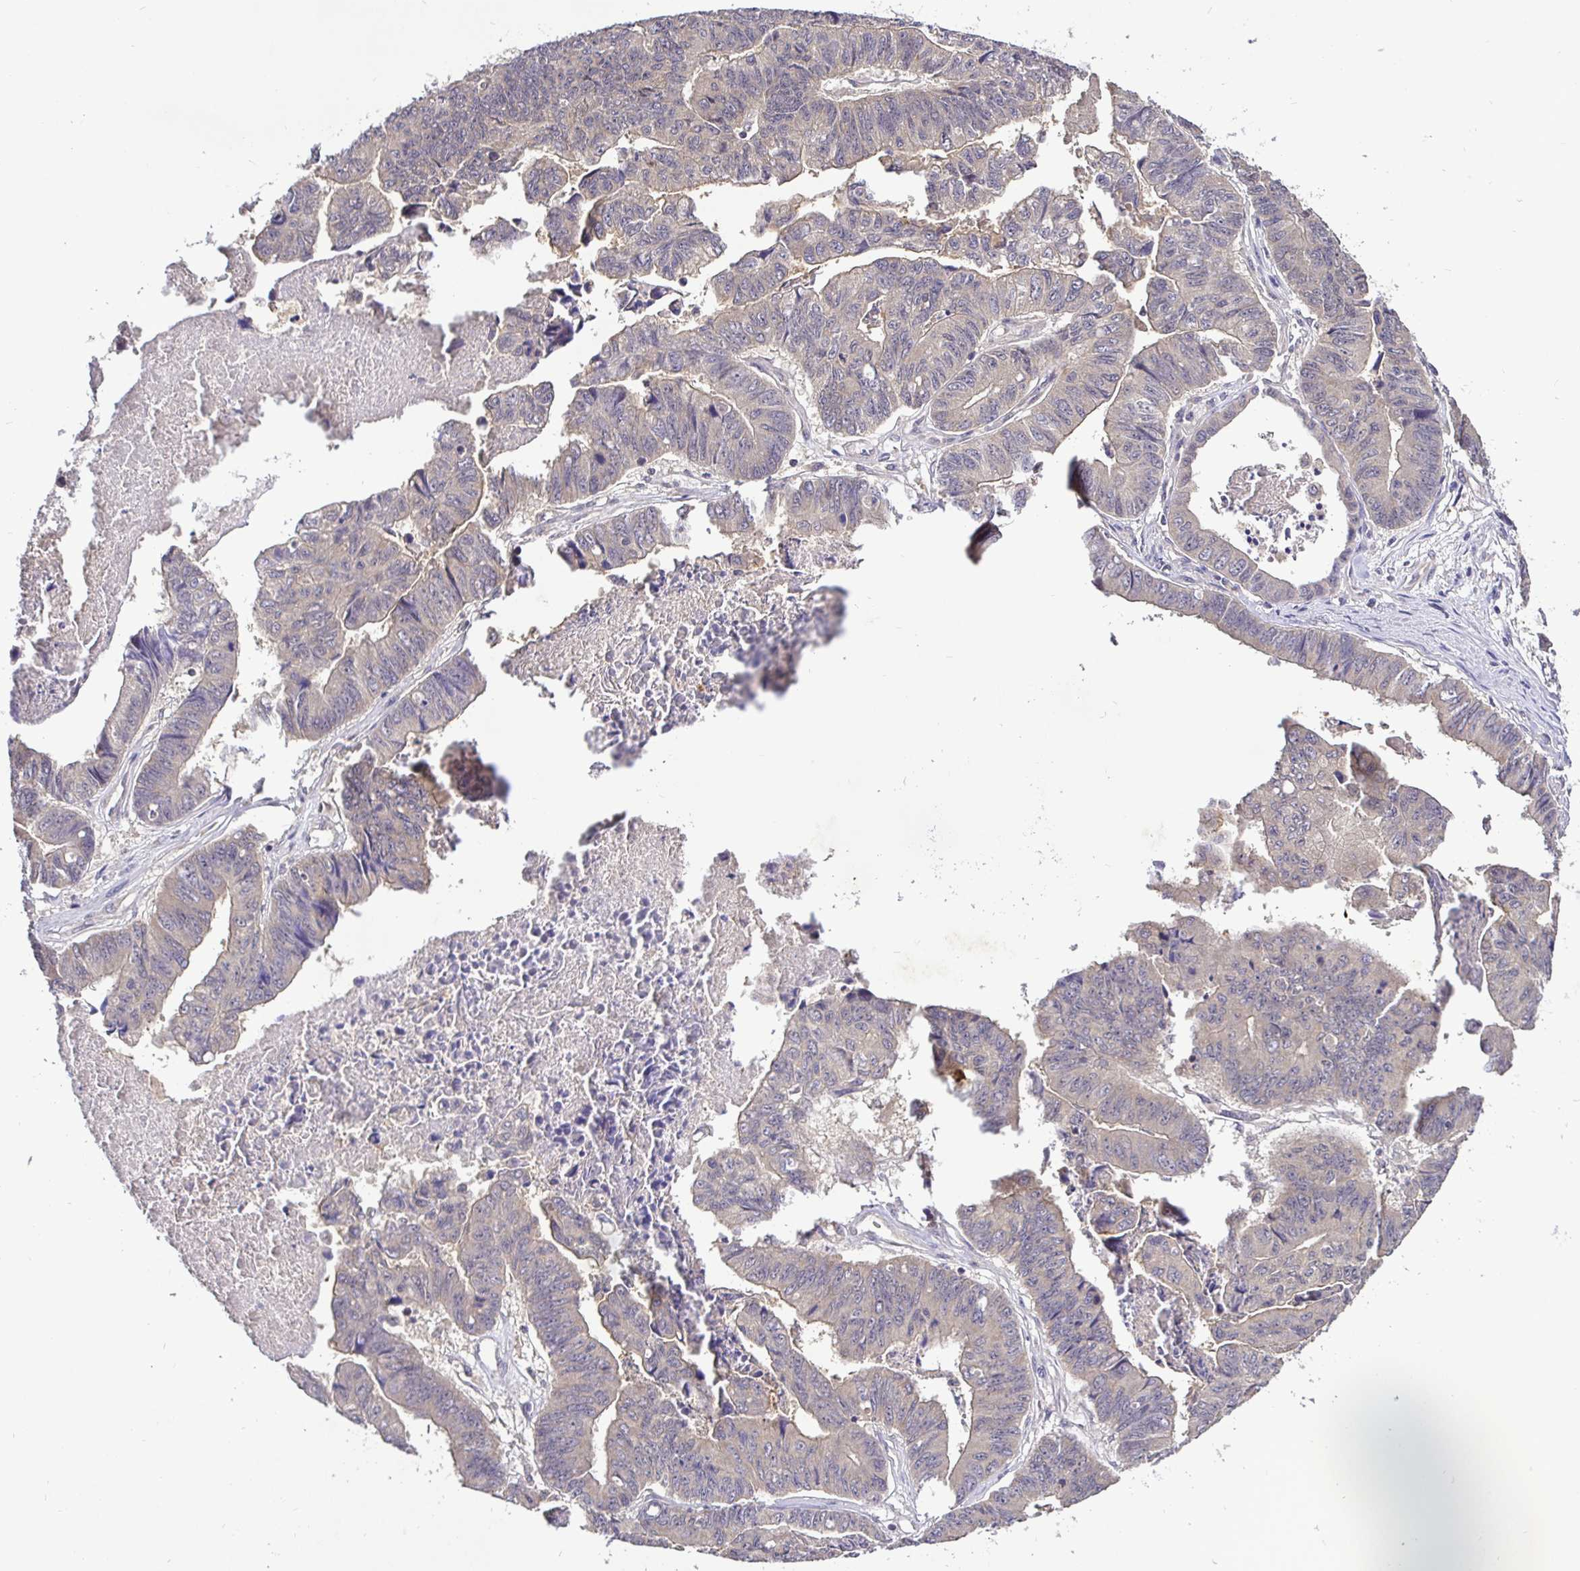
{"staining": {"intensity": "weak", "quantity": "25%-75%", "location": "cytoplasmic/membranous"}, "tissue": "stomach cancer", "cell_type": "Tumor cells", "image_type": "cancer", "snomed": [{"axis": "morphology", "description": "Adenocarcinoma, NOS"}, {"axis": "topography", "description": "Stomach, lower"}], "caption": "Immunohistochemical staining of human stomach adenocarcinoma displays weak cytoplasmic/membranous protein positivity in approximately 25%-75% of tumor cells. The staining was performed using DAB (3,3'-diaminobenzidine) to visualize the protein expression in brown, while the nuclei were stained in blue with hematoxylin (Magnification: 20x).", "gene": "UBE2M", "patient": {"sex": "male", "age": 77}}